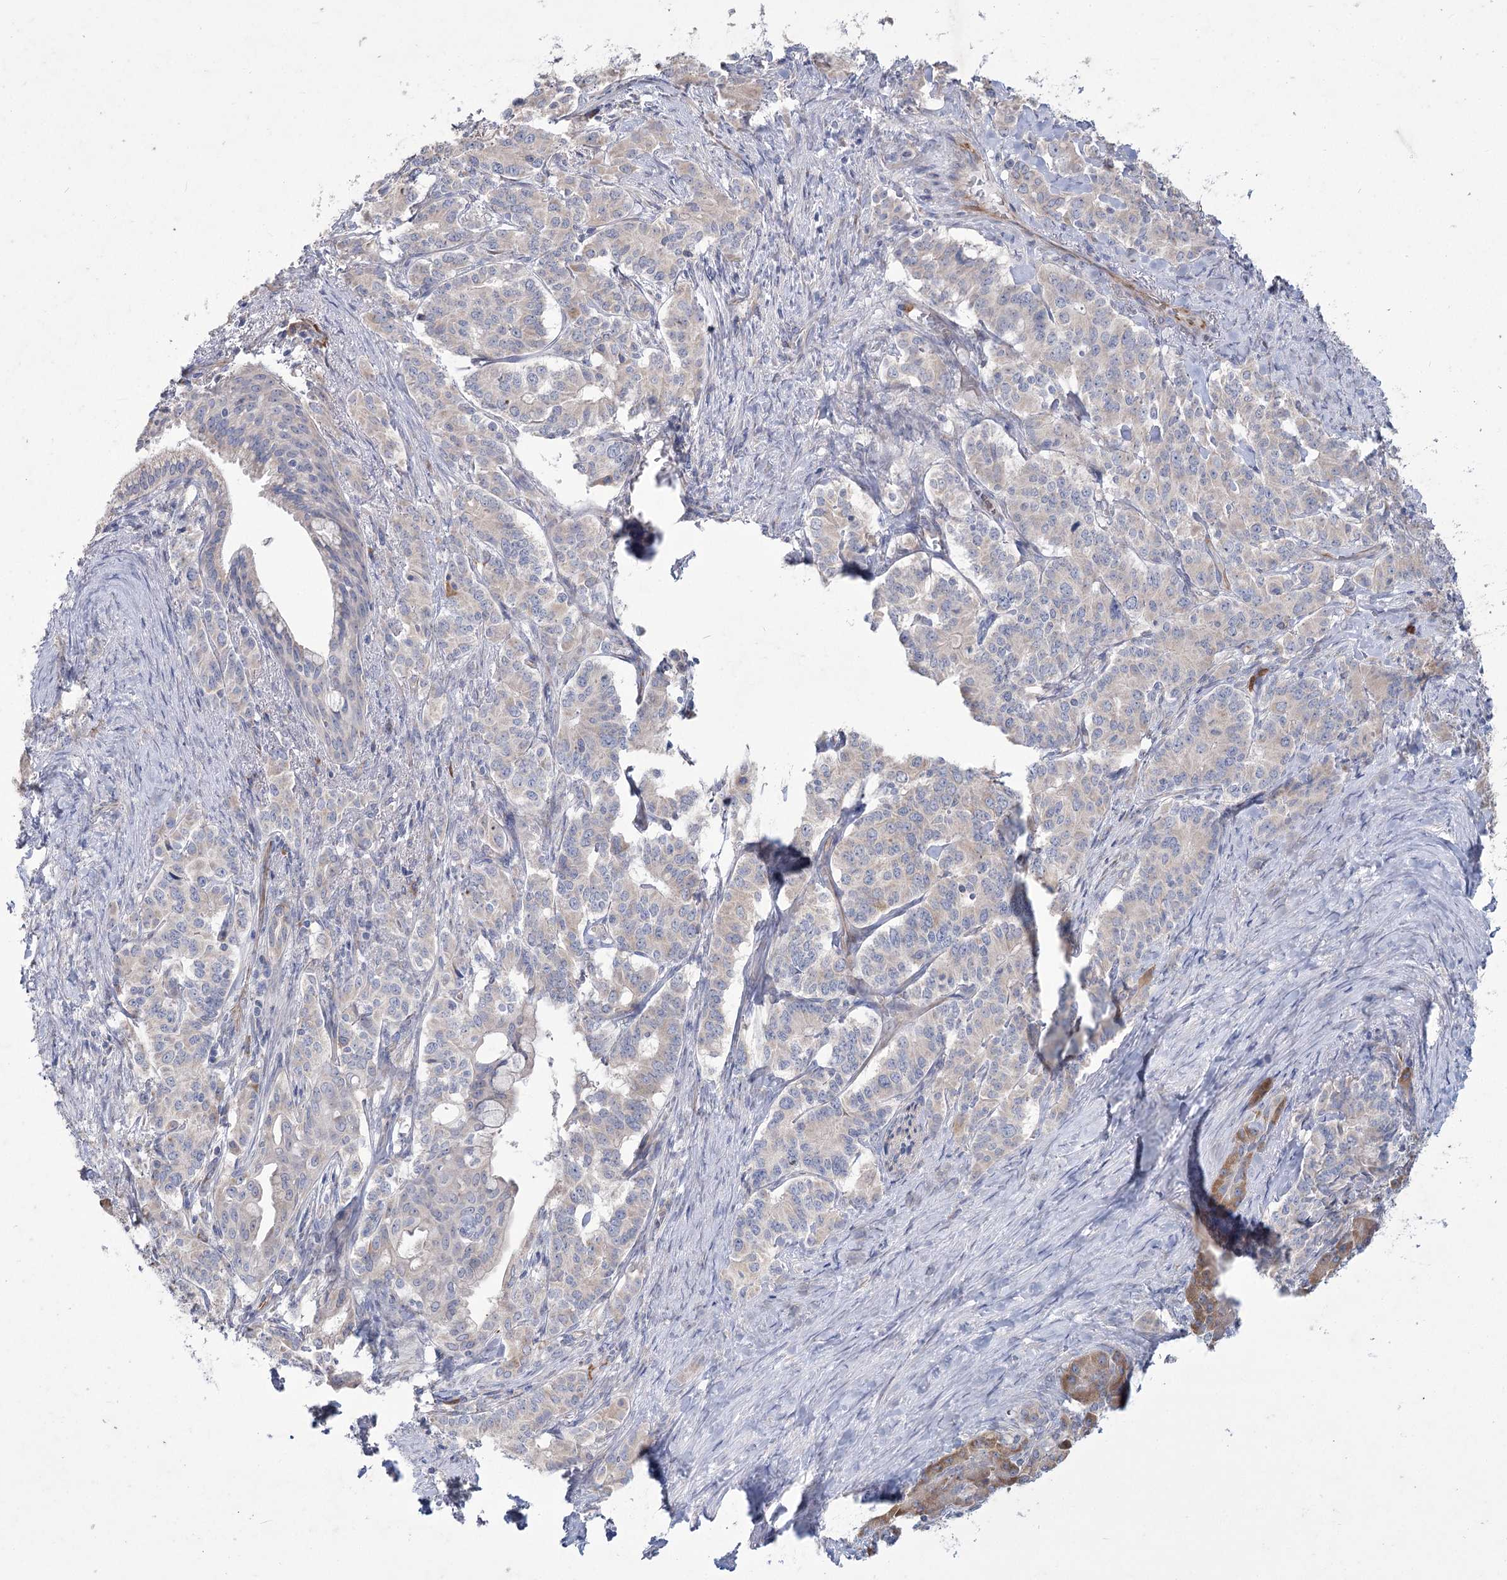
{"staining": {"intensity": "negative", "quantity": "none", "location": "none"}, "tissue": "pancreatic cancer", "cell_type": "Tumor cells", "image_type": "cancer", "snomed": [{"axis": "morphology", "description": "Adenocarcinoma, NOS"}, {"axis": "topography", "description": "Pancreas"}], "caption": "Tumor cells show no significant protein expression in adenocarcinoma (pancreatic).", "gene": "NIPAL4", "patient": {"sex": "female", "age": 74}}